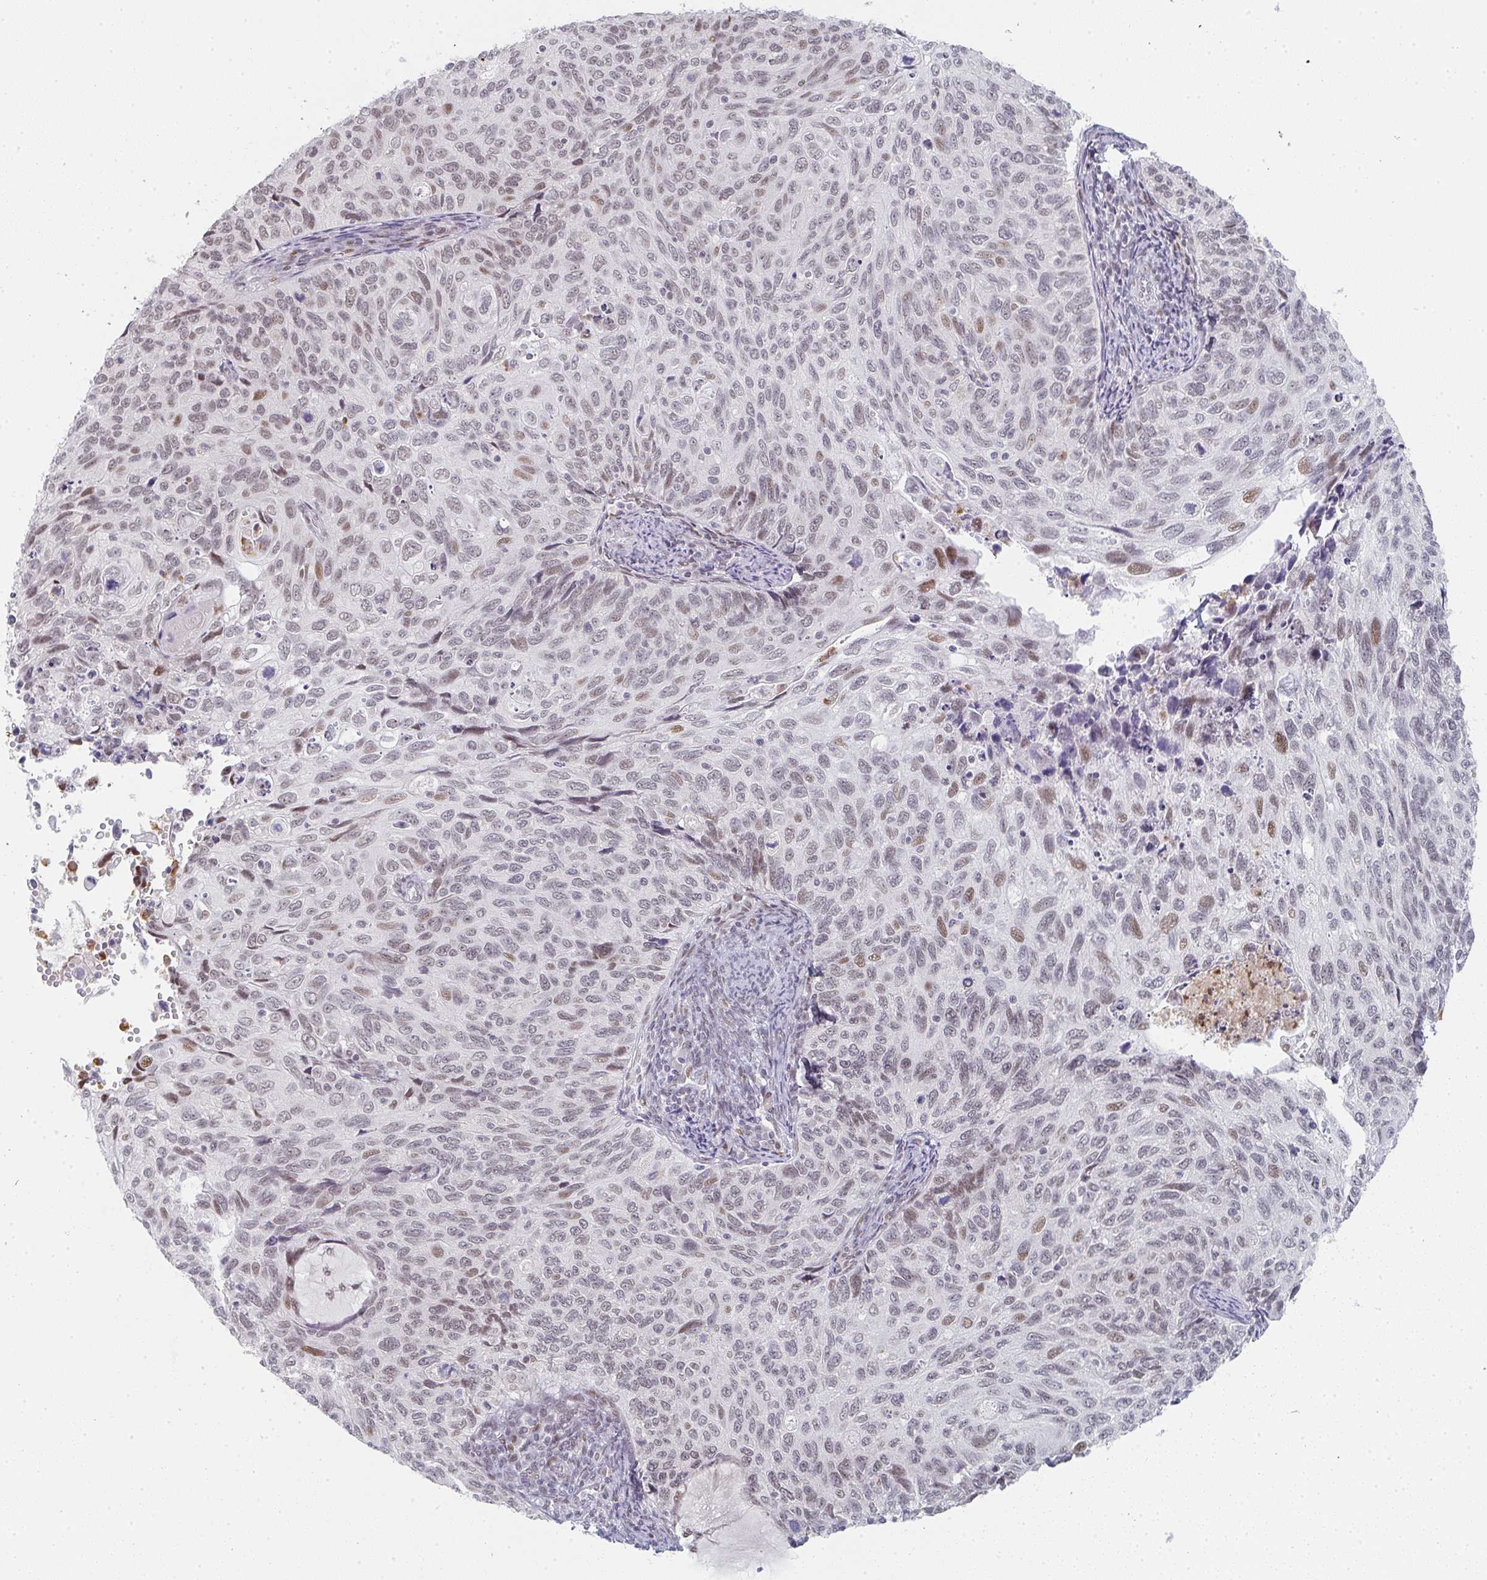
{"staining": {"intensity": "weak", "quantity": ">75%", "location": "nuclear"}, "tissue": "cervical cancer", "cell_type": "Tumor cells", "image_type": "cancer", "snomed": [{"axis": "morphology", "description": "Squamous cell carcinoma, NOS"}, {"axis": "topography", "description": "Cervix"}], "caption": "This image exhibits IHC staining of cervical squamous cell carcinoma, with low weak nuclear expression in approximately >75% of tumor cells.", "gene": "LIN54", "patient": {"sex": "female", "age": 70}}